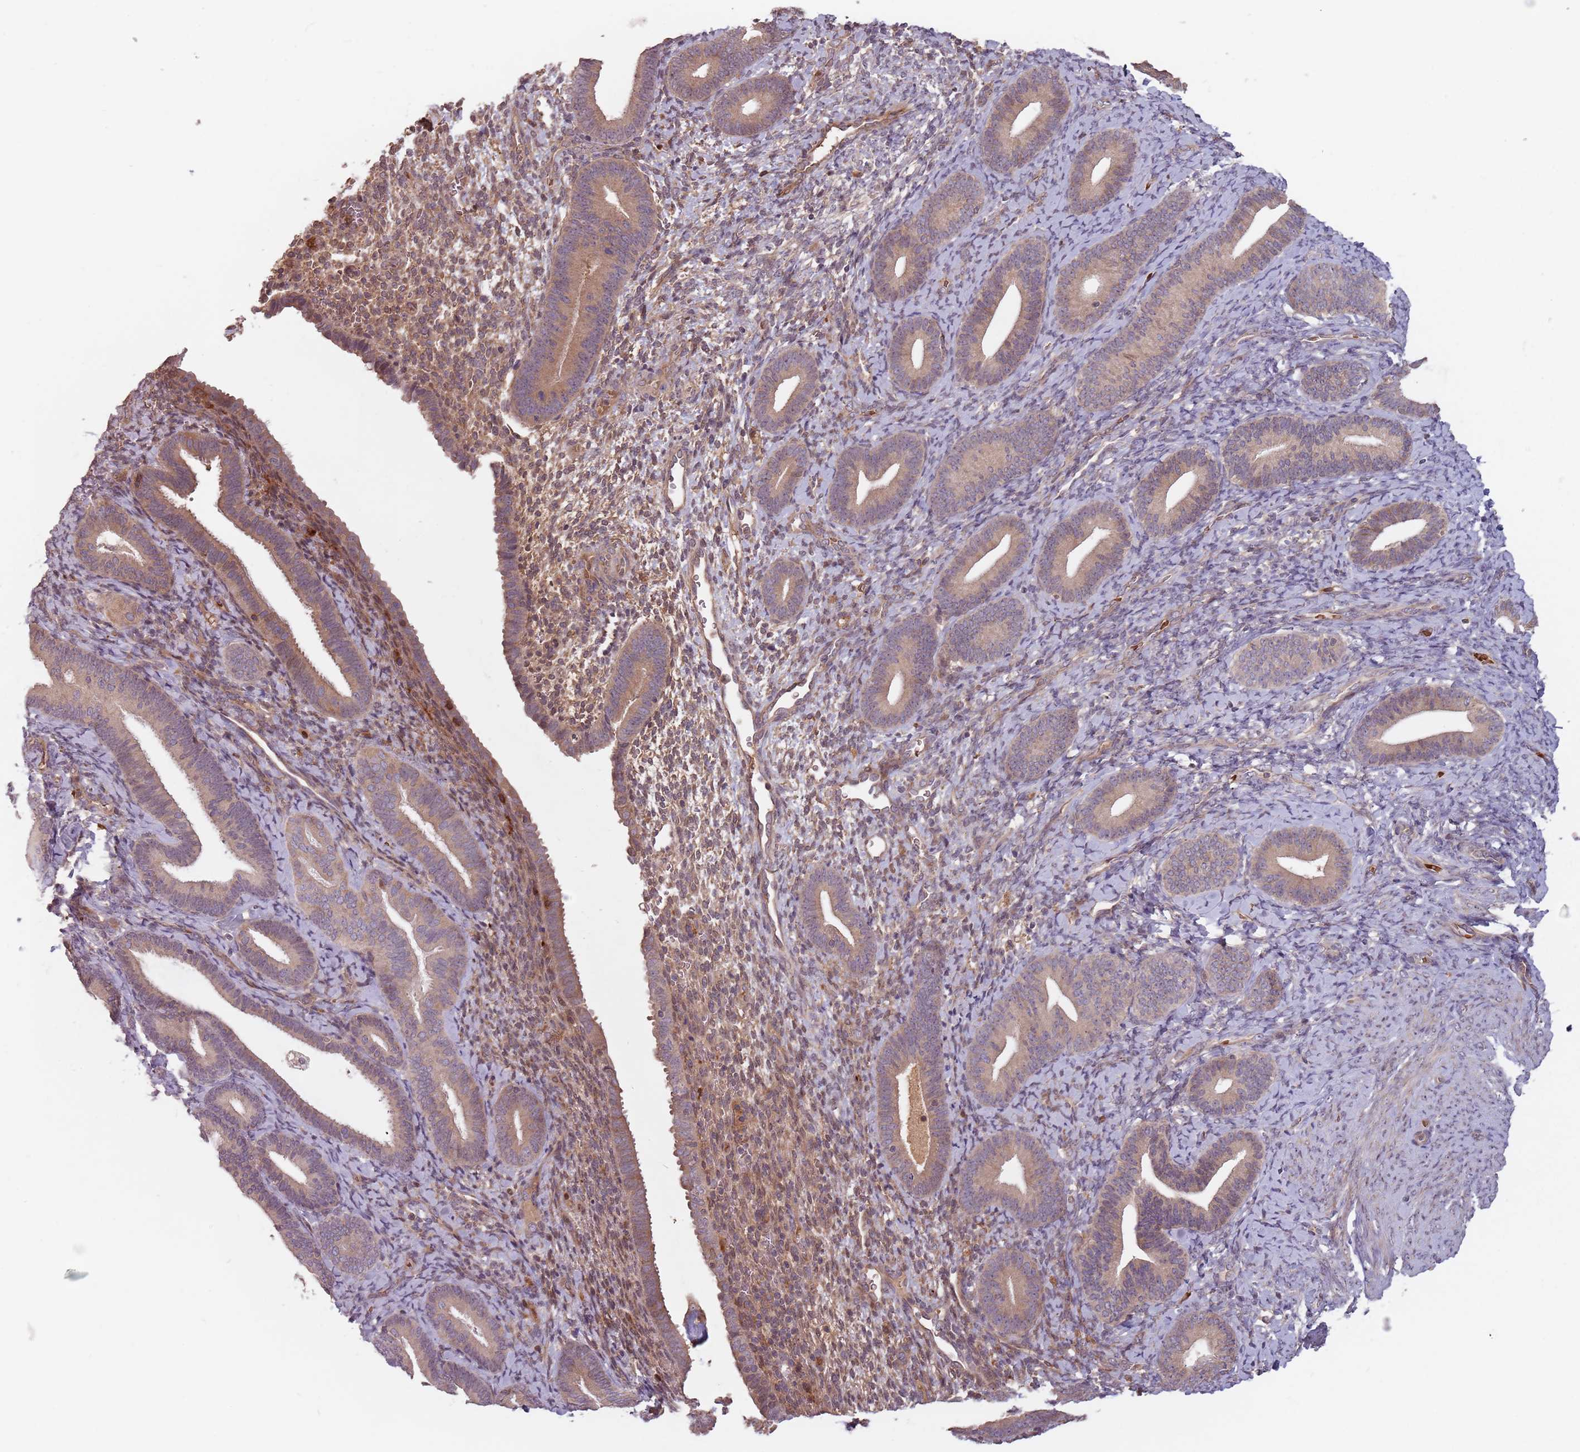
{"staining": {"intensity": "moderate", "quantity": "<25%", "location": "cytoplasmic/membranous"}, "tissue": "endometrium", "cell_type": "Cells in endometrial stroma", "image_type": "normal", "snomed": [{"axis": "morphology", "description": "Normal tissue, NOS"}, {"axis": "topography", "description": "Endometrium"}], "caption": "Protein staining displays moderate cytoplasmic/membranous staining in about <25% of cells in endometrial stroma in normal endometrium.", "gene": "GPR180", "patient": {"sex": "female", "age": 65}}